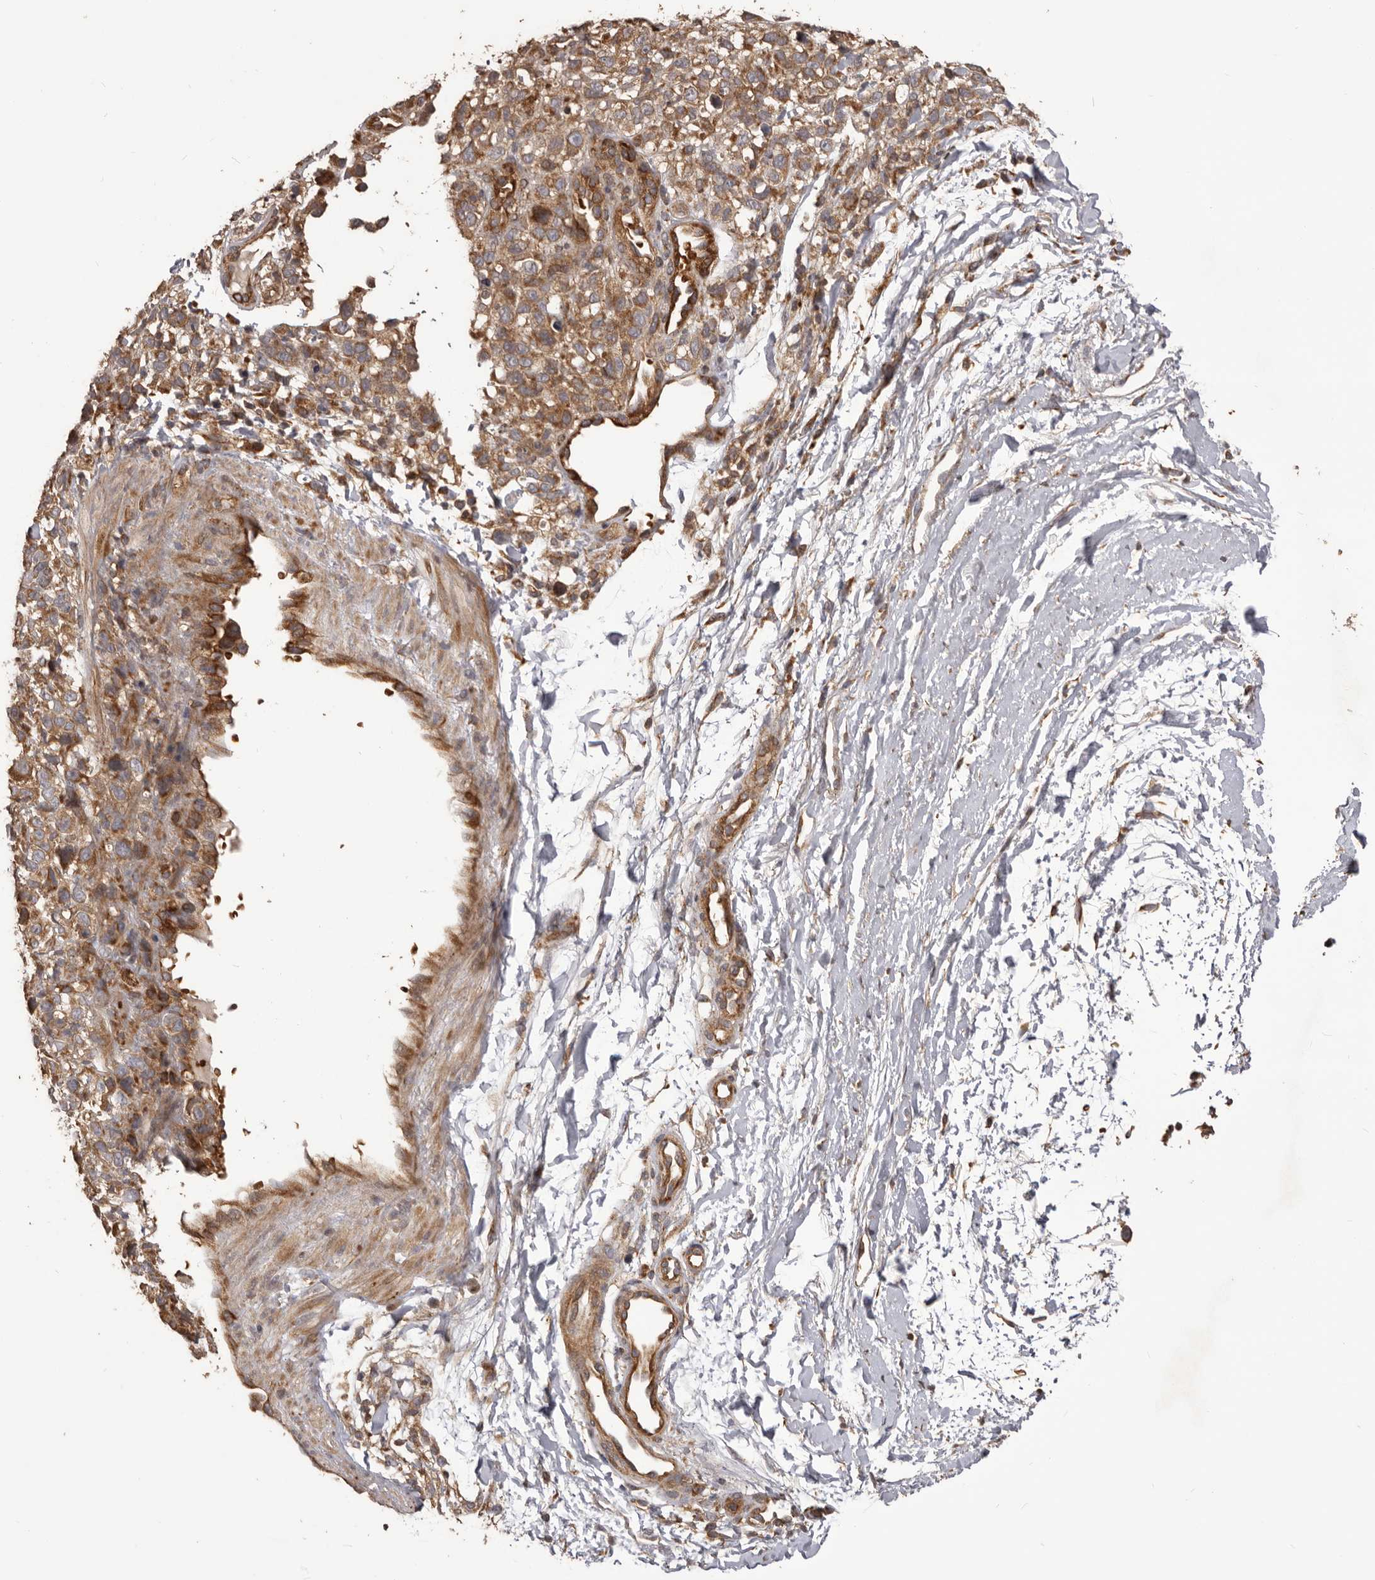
{"staining": {"intensity": "moderate", "quantity": ">75%", "location": "cytoplasmic/membranous"}, "tissue": "melanoma", "cell_type": "Tumor cells", "image_type": "cancer", "snomed": [{"axis": "morphology", "description": "Malignant melanoma, Metastatic site"}, {"axis": "topography", "description": "Skin"}], "caption": "This image displays IHC staining of human melanoma, with medium moderate cytoplasmic/membranous positivity in about >75% of tumor cells.", "gene": "QRSL1", "patient": {"sex": "female", "age": 72}}